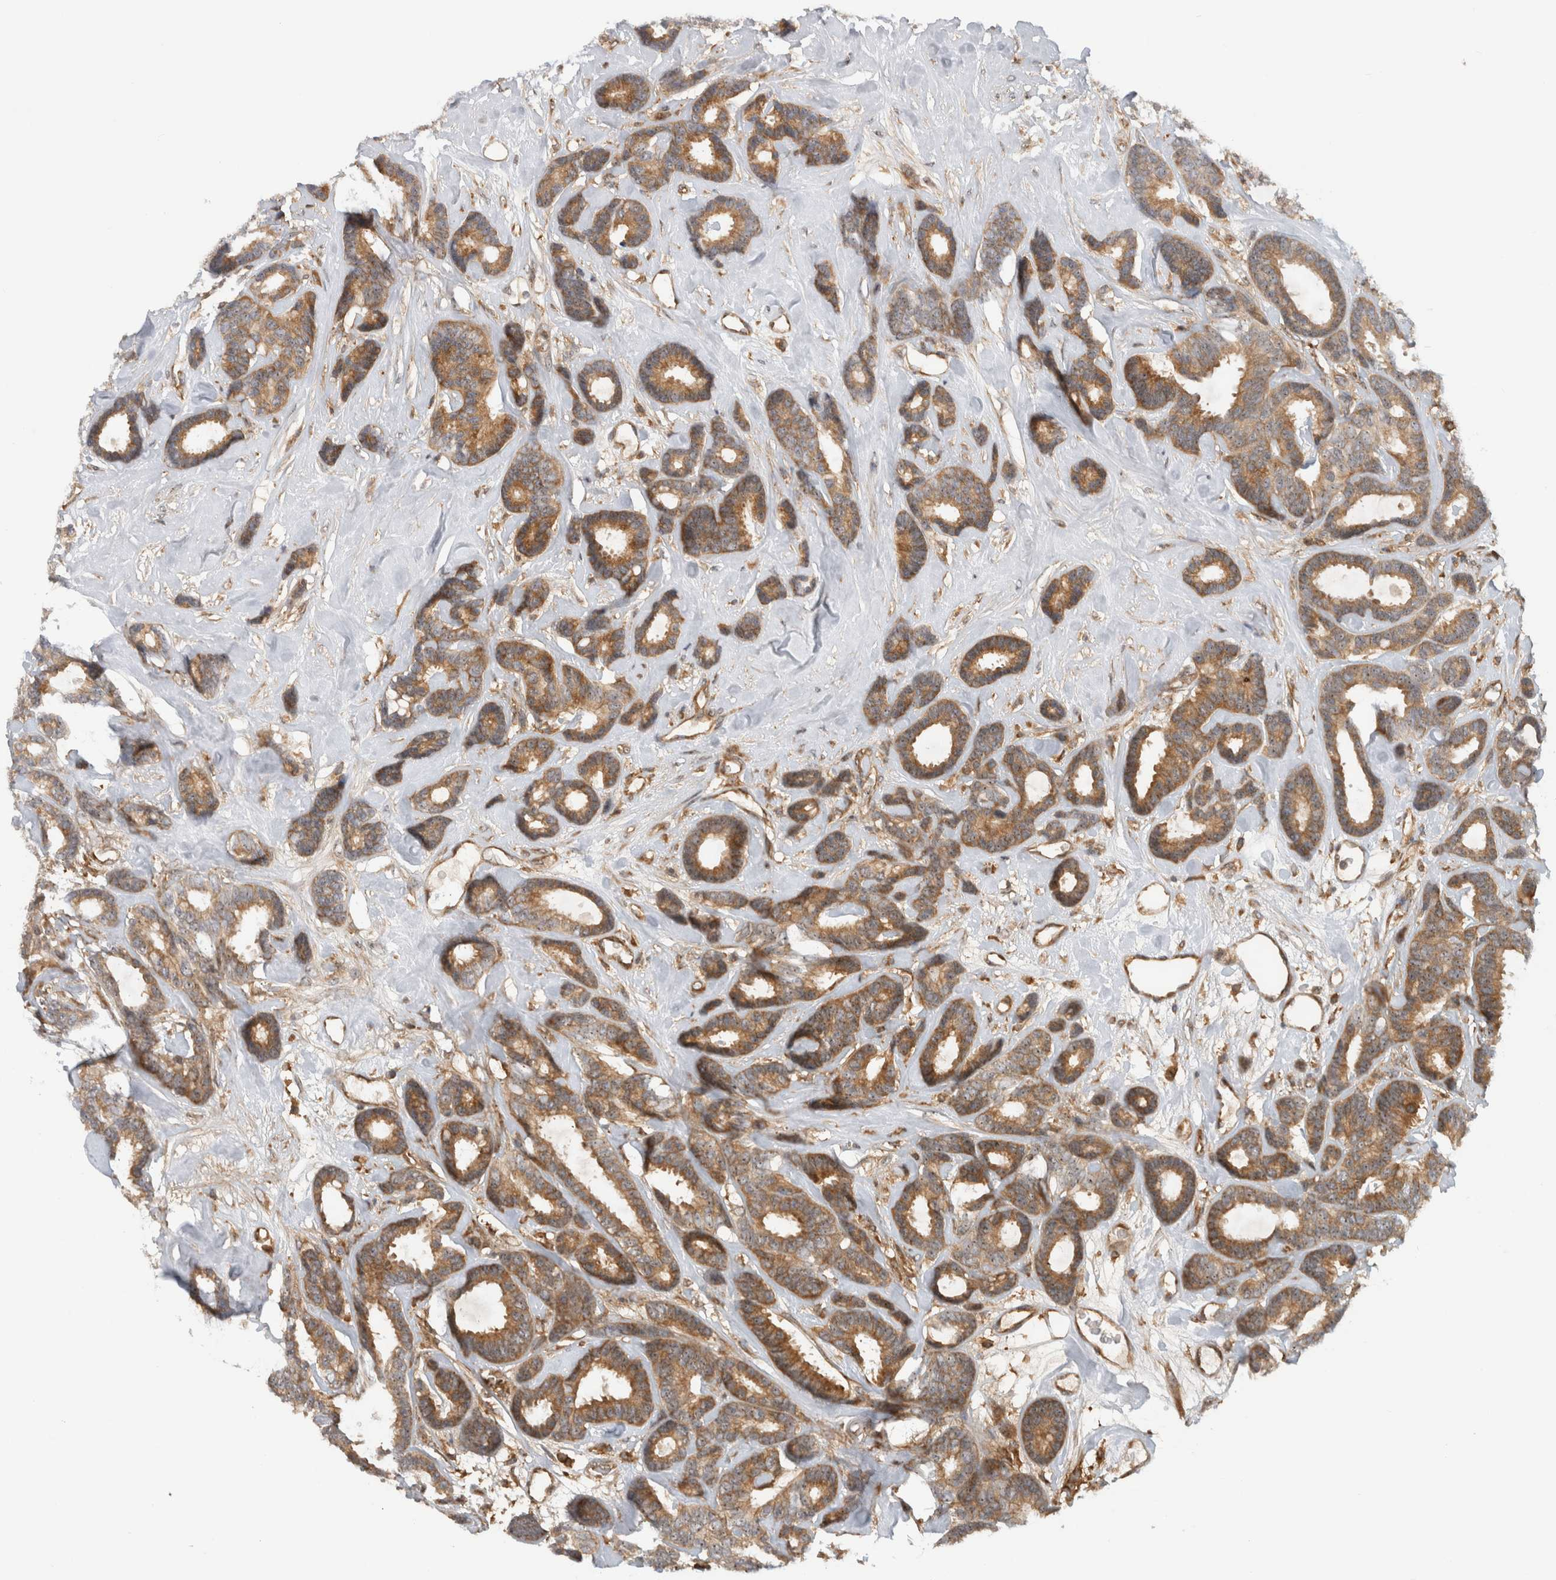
{"staining": {"intensity": "moderate", "quantity": ">75%", "location": "cytoplasmic/membranous,nuclear"}, "tissue": "breast cancer", "cell_type": "Tumor cells", "image_type": "cancer", "snomed": [{"axis": "morphology", "description": "Duct carcinoma"}, {"axis": "topography", "description": "Breast"}], "caption": "The photomicrograph displays a brown stain indicating the presence of a protein in the cytoplasmic/membranous and nuclear of tumor cells in breast cancer (invasive ductal carcinoma).", "gene": "WASF2", "patient": {"sex": "female", "age": 87}}